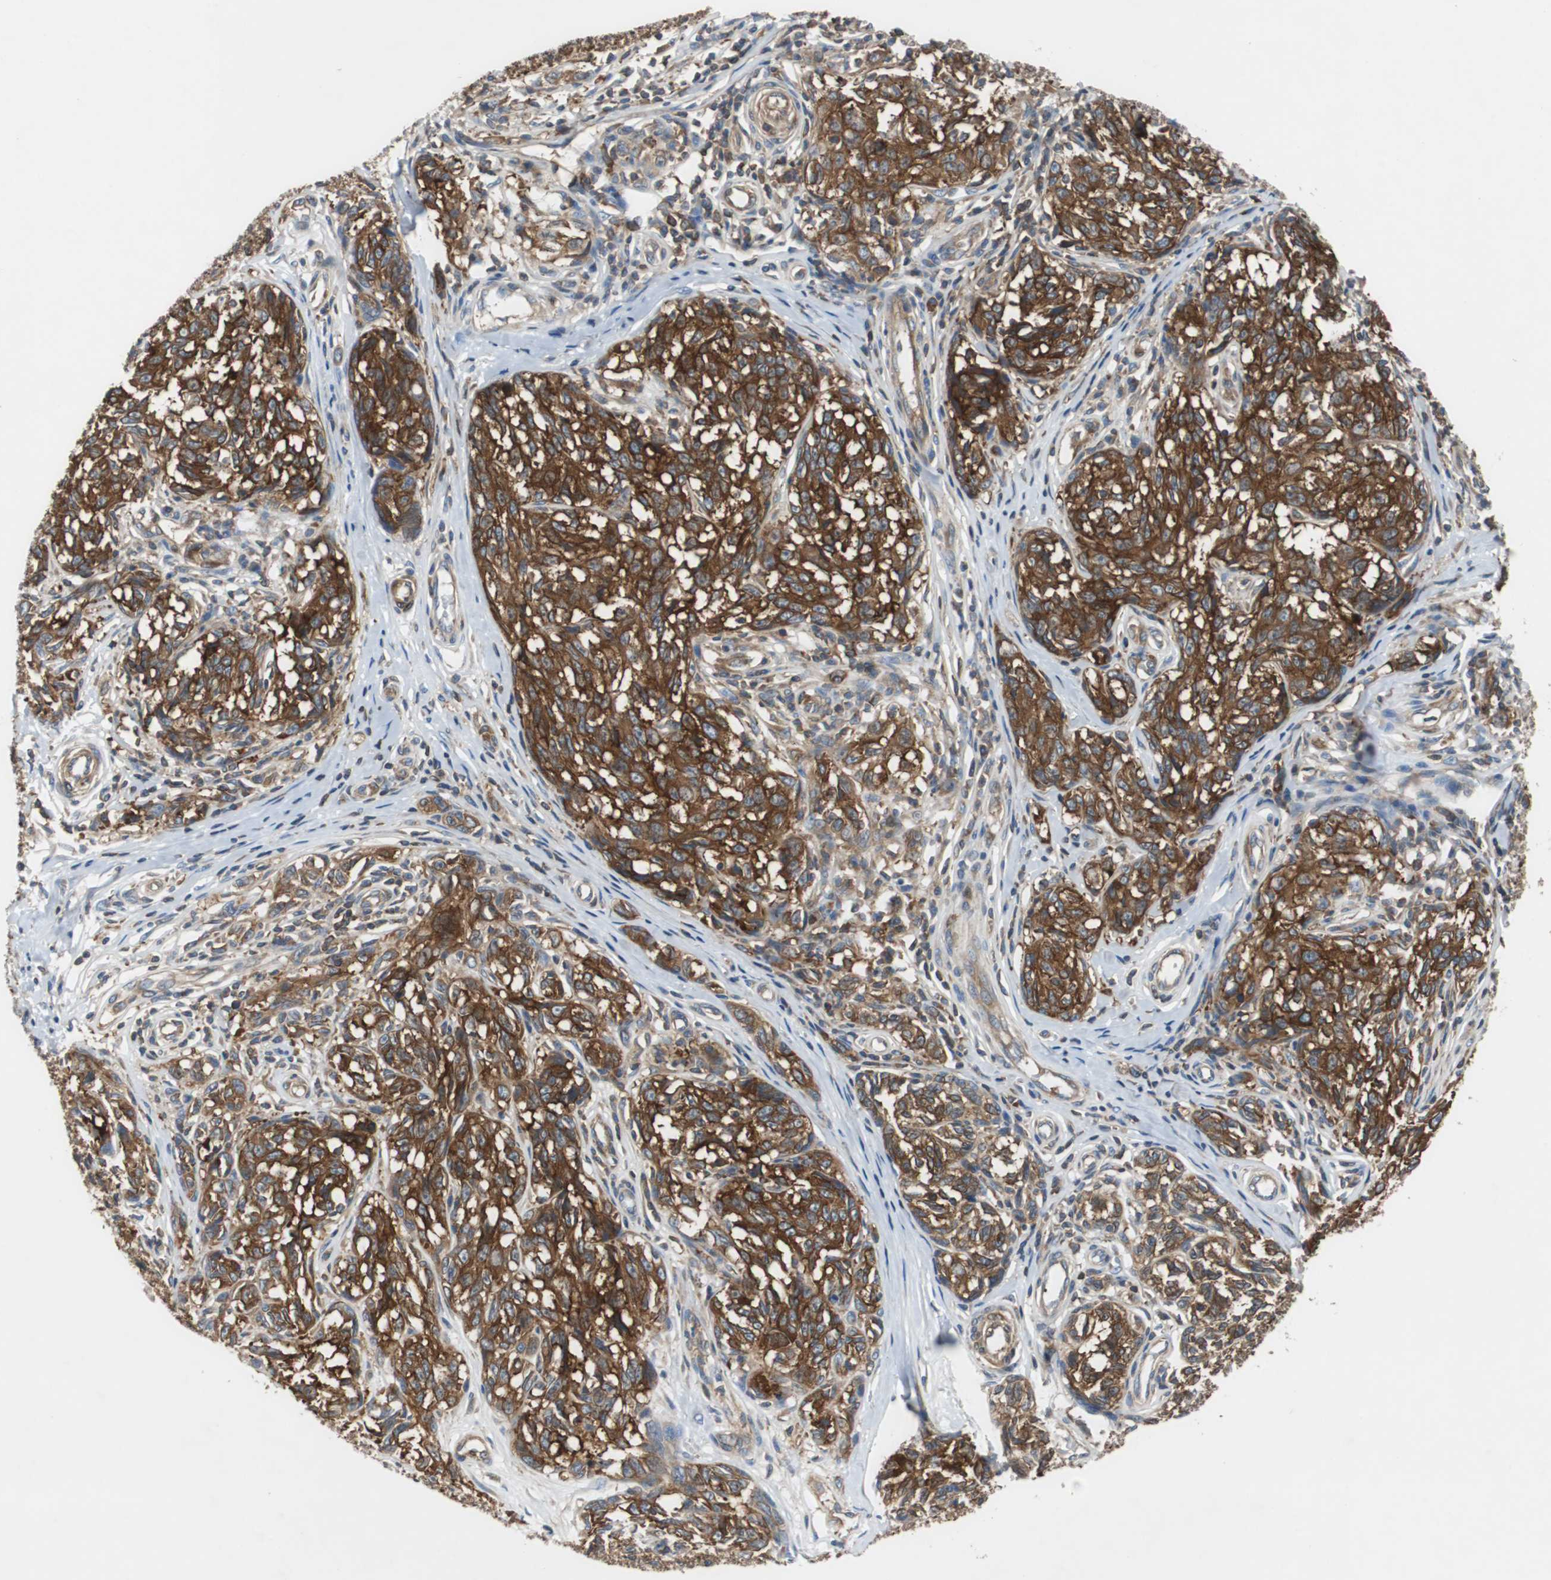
{"staining": {"intensity": "strong", "quantity": ">75%", "location": "cytoplasmic/membranous"}, "tissue": "melanoma", "cell_type": "Tumor cells", "image_type": "cancer", "snomed": [{"axis": "morphology", "description": "Malignant melanoma, NOS"}, {"axis": "topography", "description": "Skin"}], "caption": "There is high levels of strong cytoplasmic/membranous staining in tumor cells of melanoma, as demonstrated by immunohistochemical staining (brown color).", "gene": "GYS1", "patient": {"sex": "female", "age": 64}}